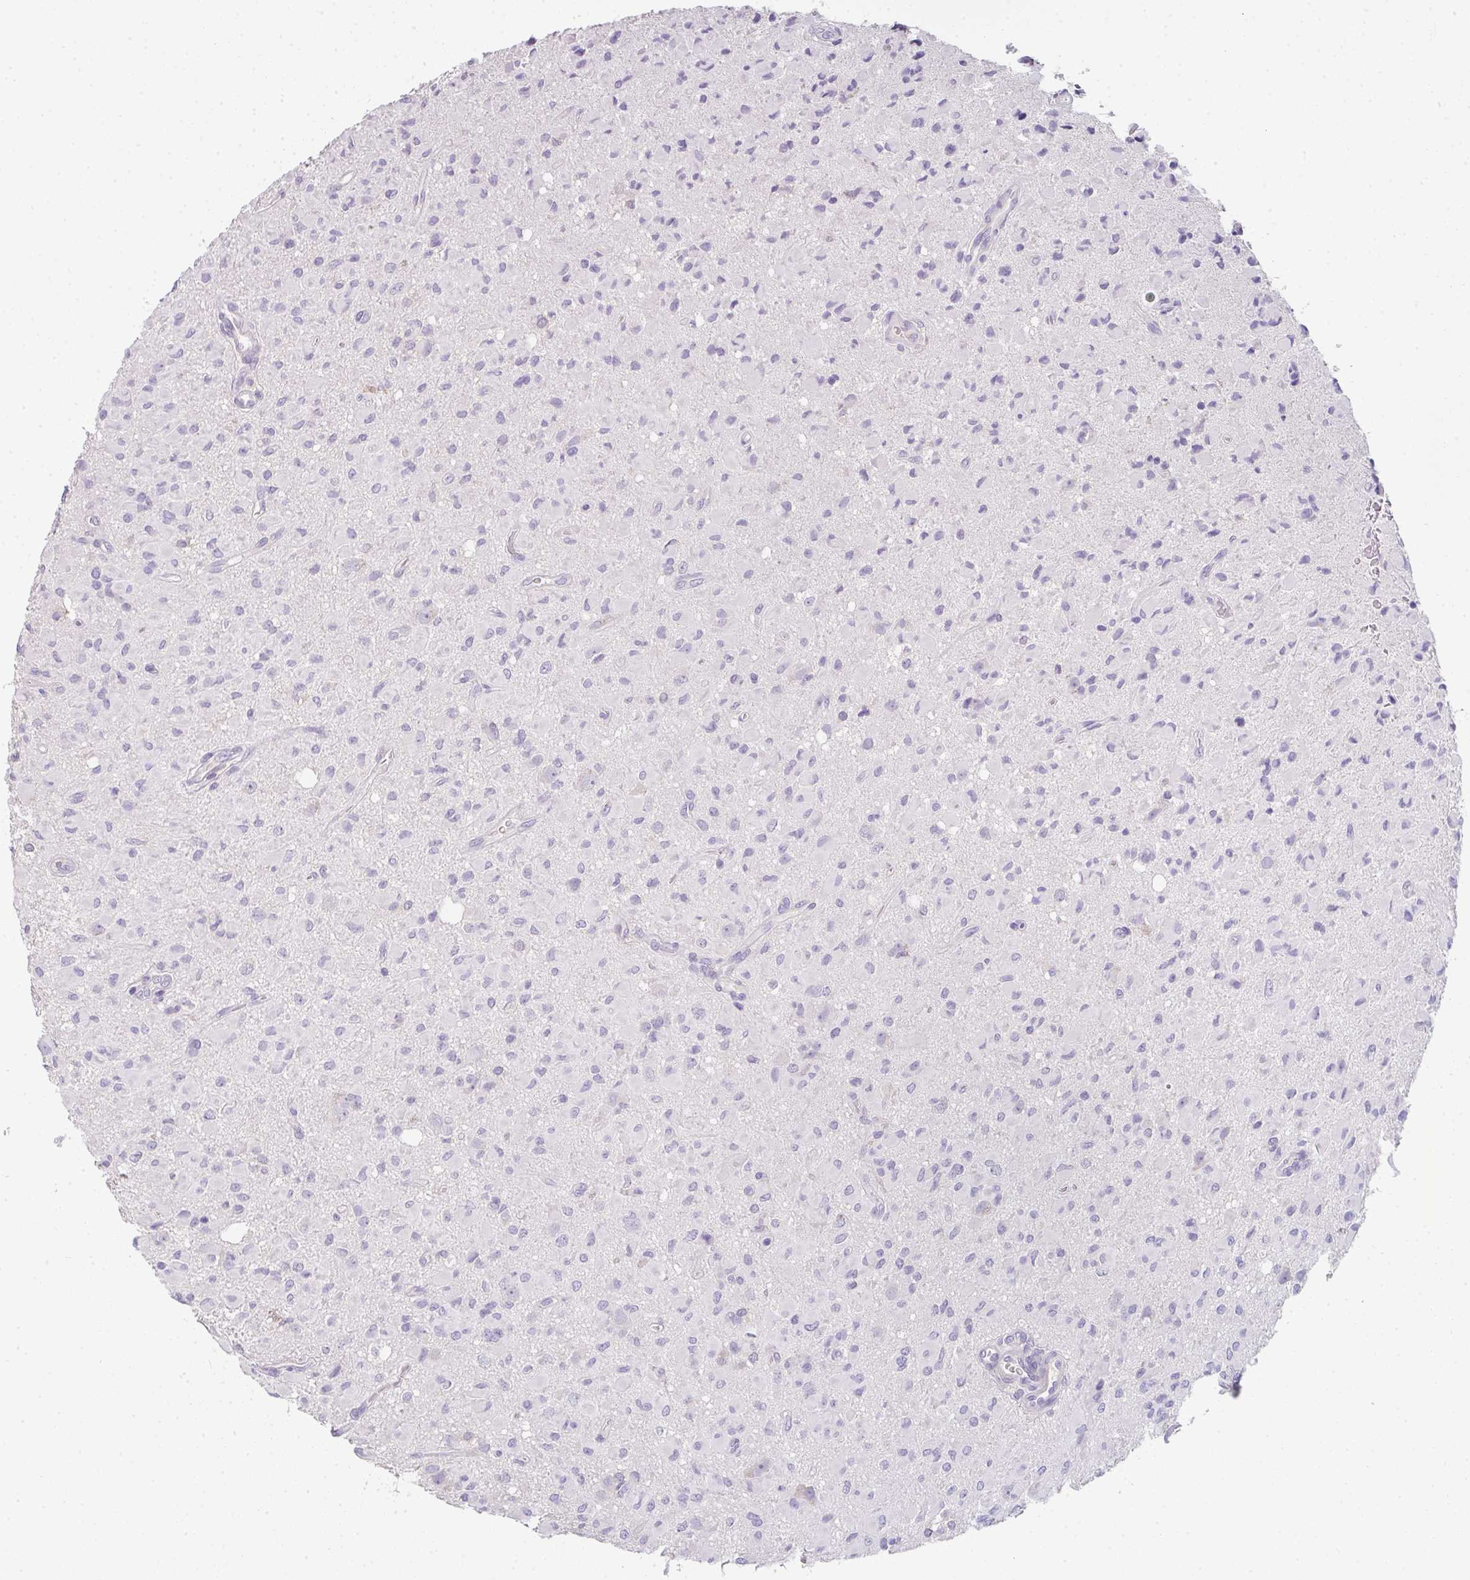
{"staining": {"intensity": "negative", "quantity": "none", "location": "none"}, "tissue": "glioma", "cell_type": "Tumor cells", "image_type": "cancer", "snomed": [{"axis": "morphology", "description": "Glioma, malignant, Low grade"}, {"axis": "topography", "description": "Brain"}], "caption": "This is an immunohistochemistry image of glioma. There is no staining in tumor cells.", "gene": "ZNF215", "patient": {"sex": "female", "age": 33}}